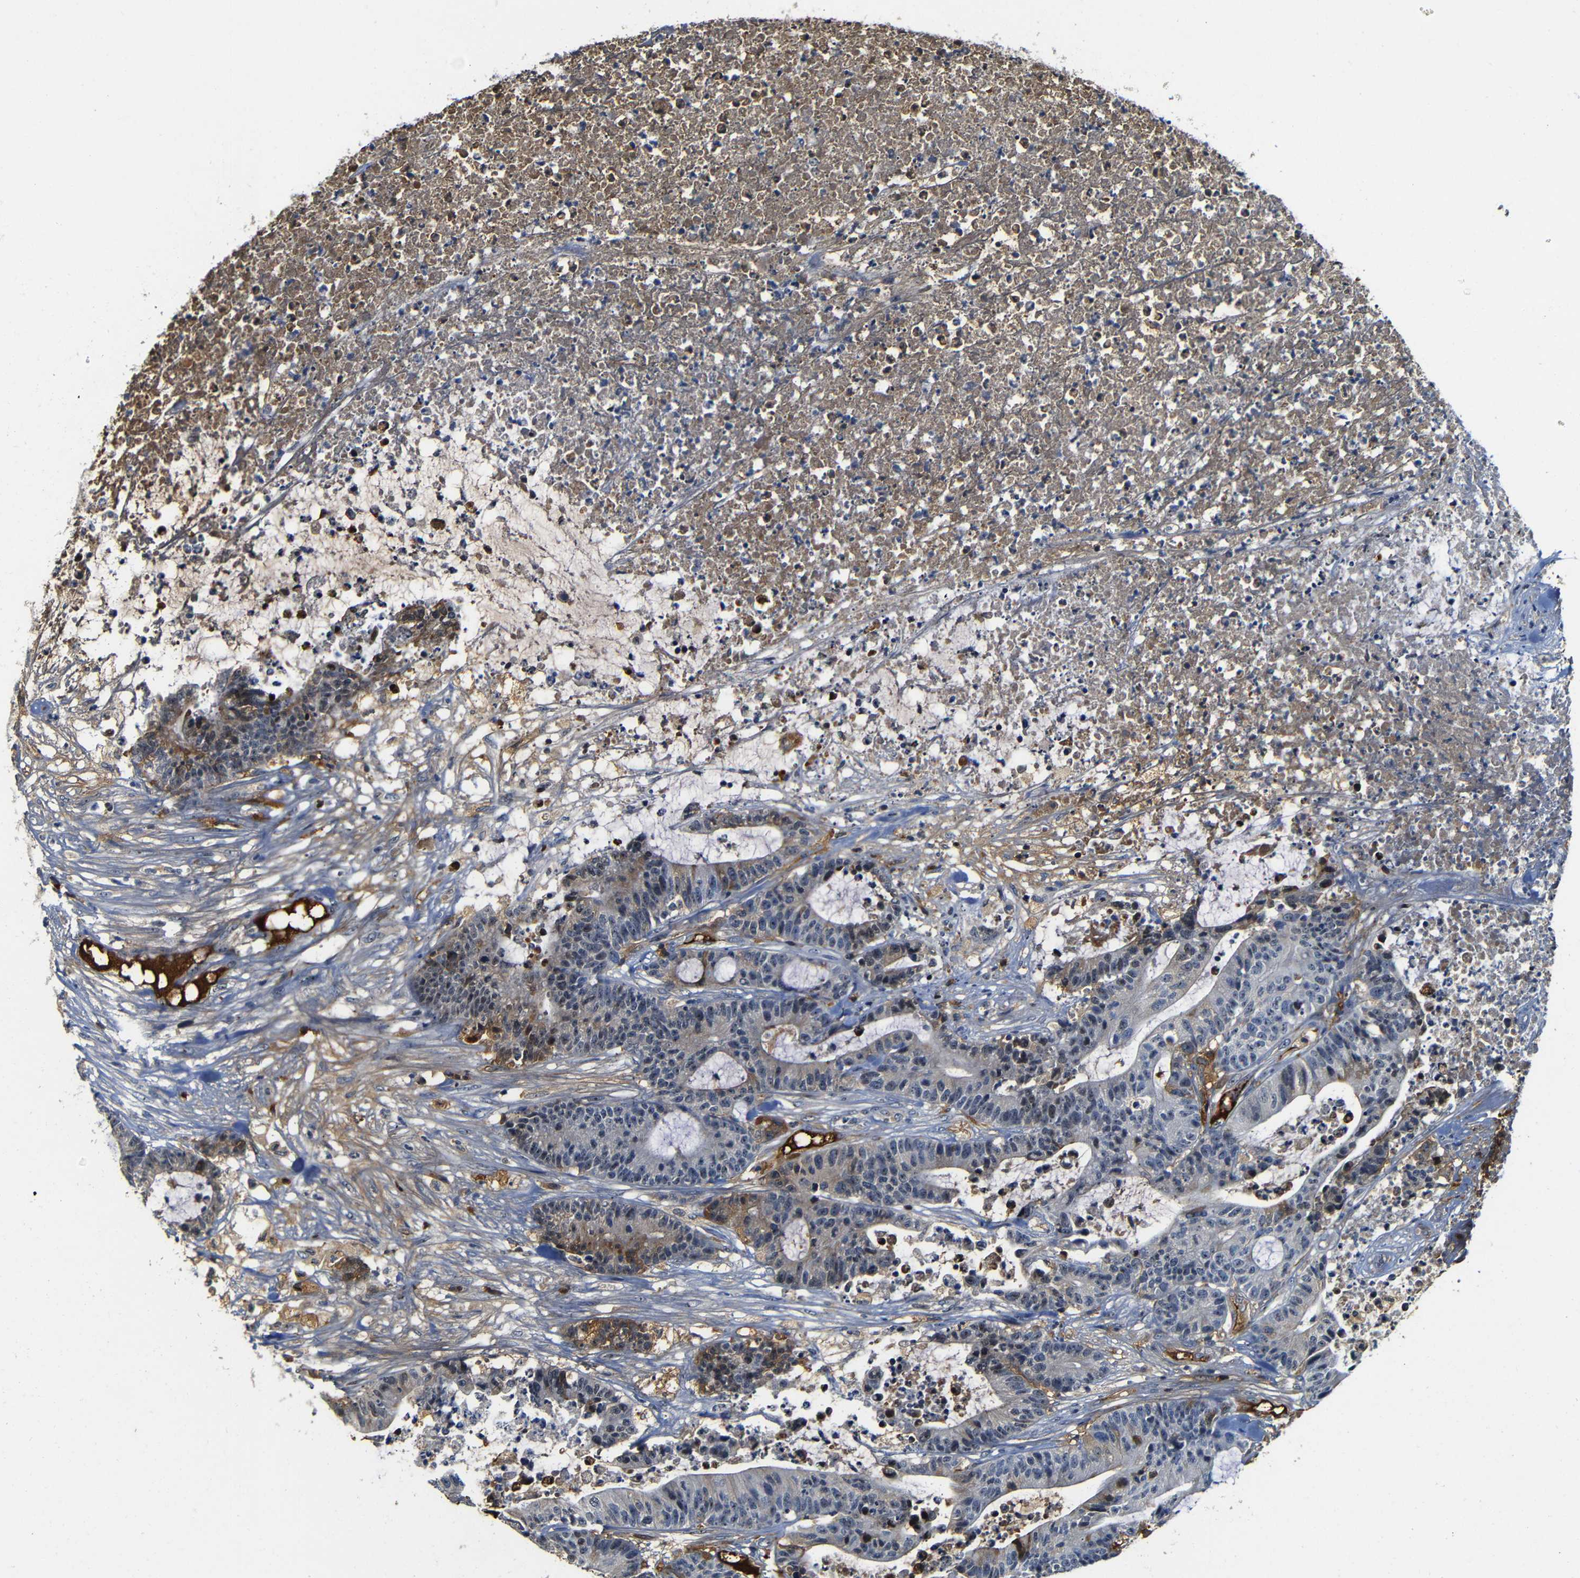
{"staining": {"intensity": "moderate", "quantity": "25%-75%", "location": "cytoplasmic/membranous"}, "tissue": "colorectal cancer", "cell_type": "Tumor cells", "image_type": "cancer", "snomed": [{"axis": "morphology", "description": "Adenocarcinoma, NOS"}, {"axis": "topography", "description": "Colon"}], "caption": "Protein analysis of colorectal adenocarcinoma tissue demonstrates moderate cytoplasmic/membranous positivity in approximately 25%-75% of tumor cells.", "gene": "MYC", "patient": {"sex": "female", "age": 84}}